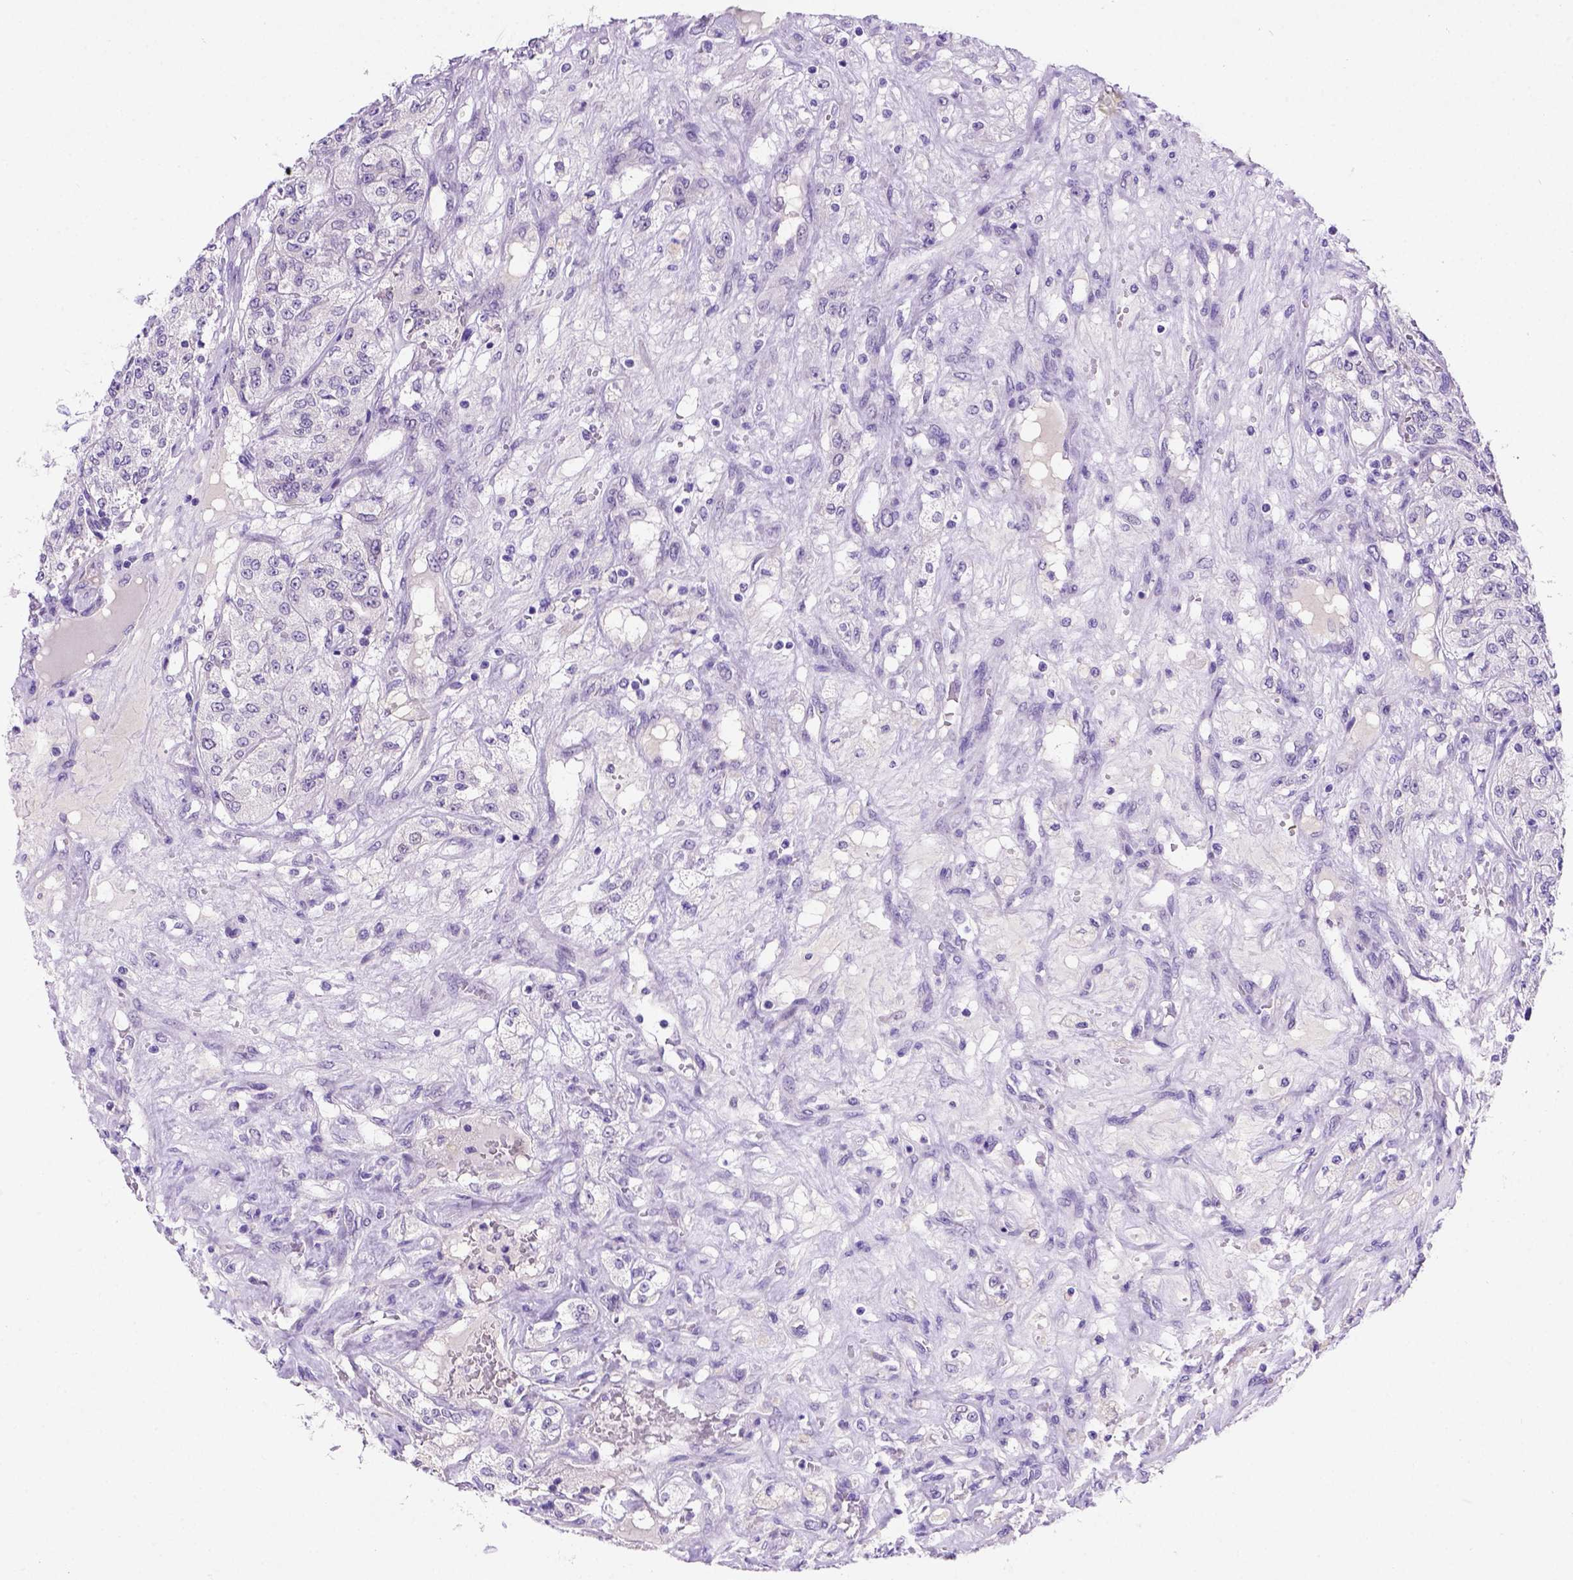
{"staining": {"intensity": "negative", "quantity": "none", "location": "none"}, "tissue": "renal cancer", "cell_type": "Tumor cells", "image_type": "cancer", "snomed": [{"axis": "morphology", "description": "Adenocarcinoma, NOS"}, {"axis": "topography", "description": "Kidney"}], "caption": "Immunohistochemistry (IHC) of human renal cancer demonstrates no staining in tumor cells.", "gene": "FAM81B", "patient": {"sex": "female", "age": 63}}